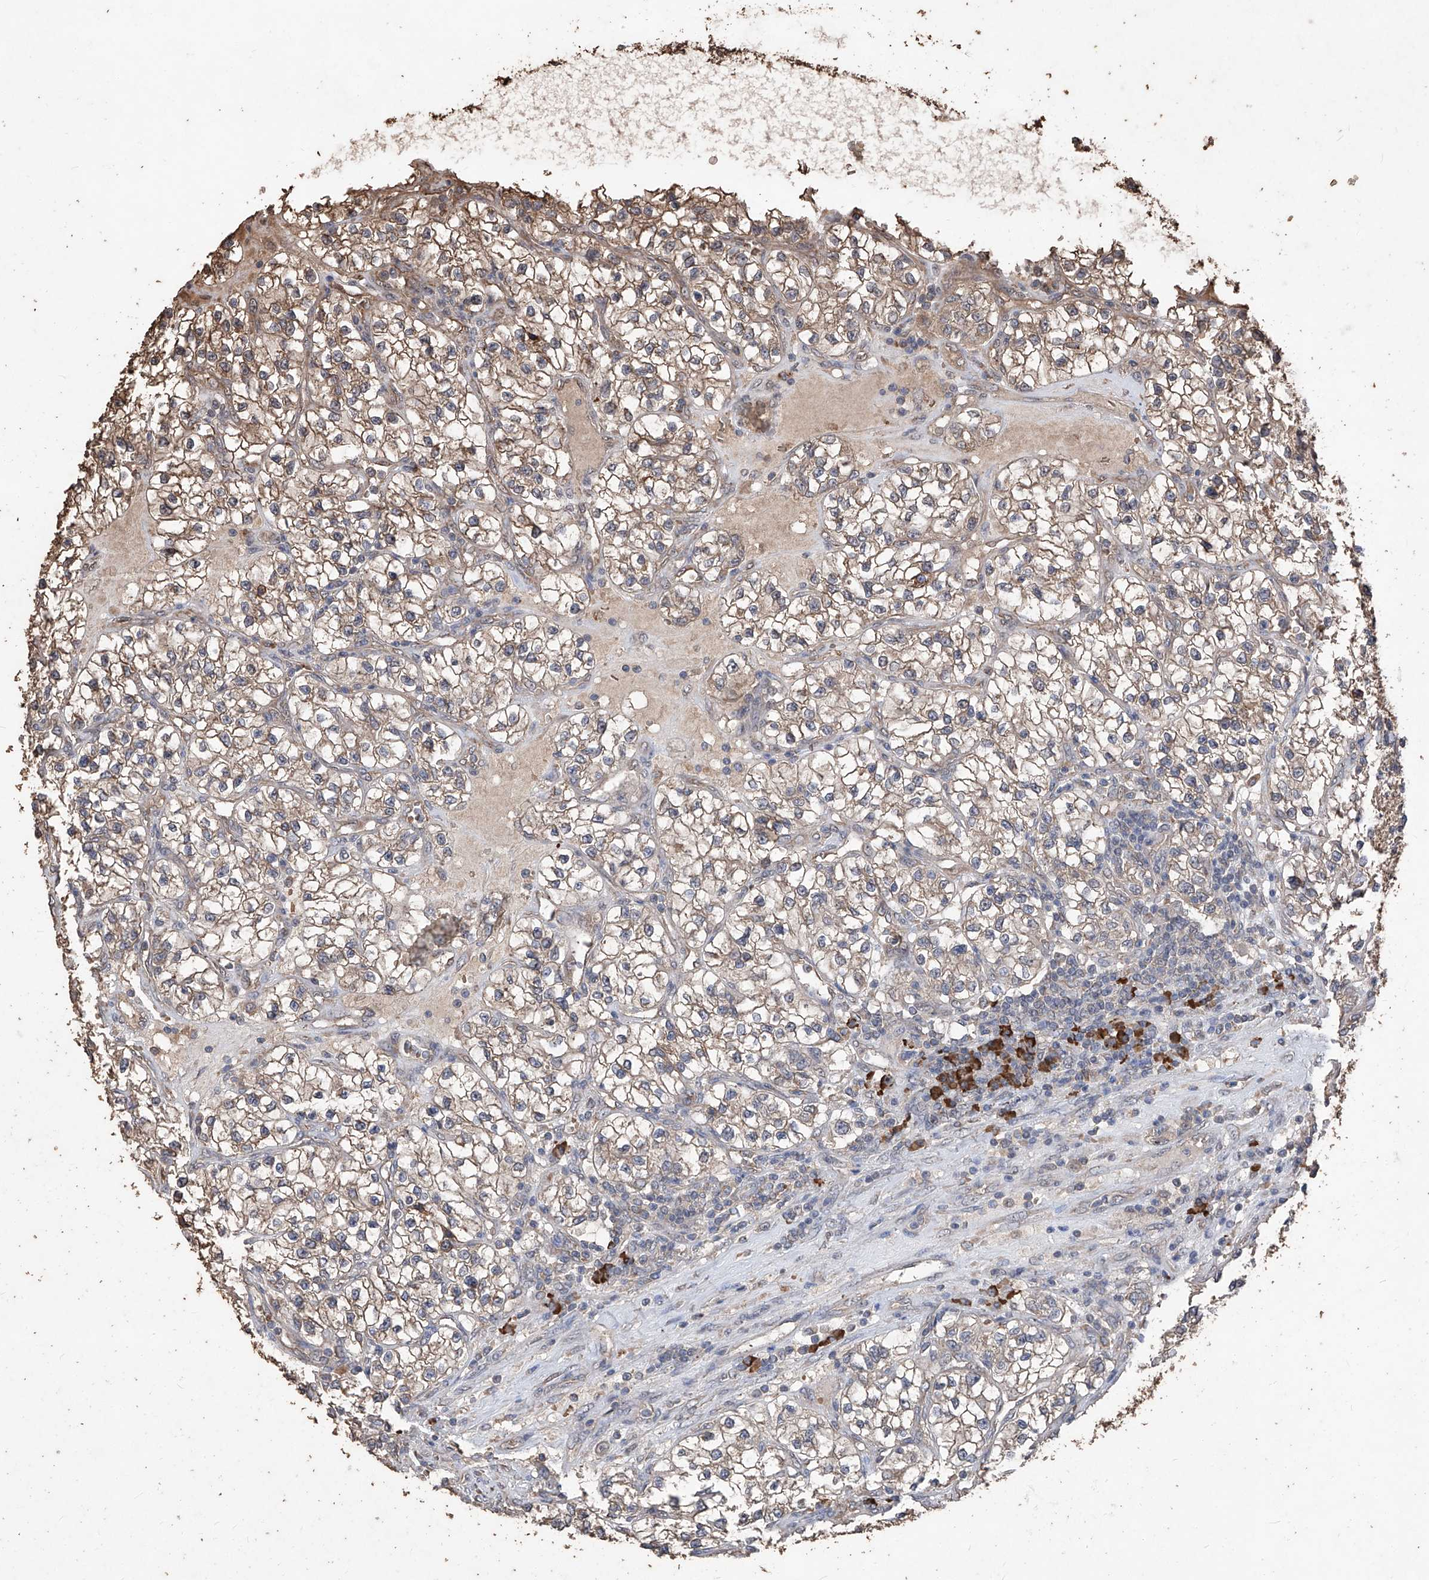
{"staining": {"intensity": "weak", "quantity": ">75%", "location": "cytoplasmic/membranous"}, "tissue": "renal cancer", "cell_type": "Tumor cells", "image_type": "cancer", "snomed": [{"axis": "morphology", "description": "Adenocarcinoma, NOS"}, {"axis": "topography", "description": "Kidney"}], "caption": "Immunohistochemistry photomicrograph of human renal cancer (adenocarcinoma) stained for a protein (brown), which reveals low levels of weak cytoplasmic/membranous expression in about >75% of tumor cells.", "gene": "EML1", "patient": {"sex": "female", "age": 57}}